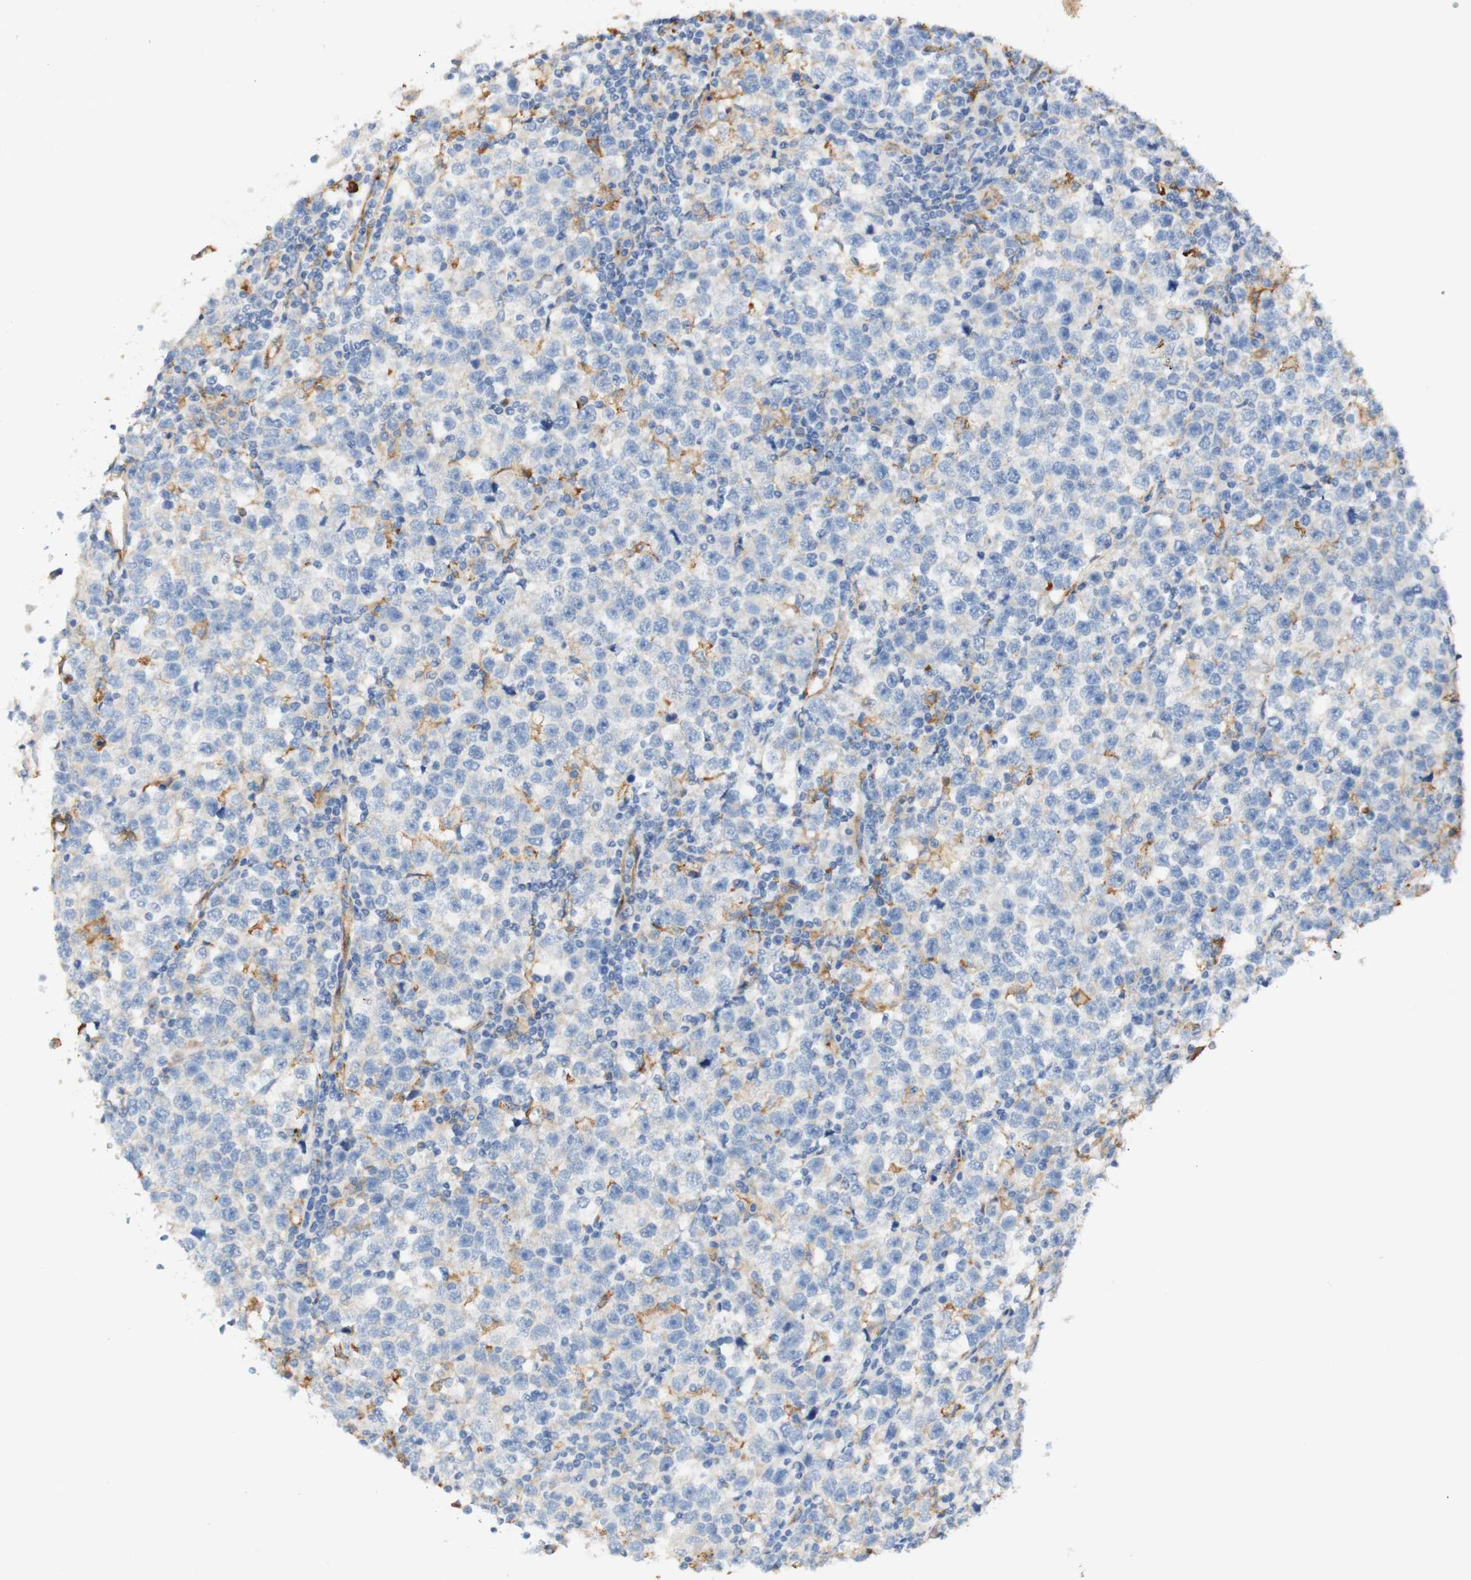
{"staining": {"intensity": "weak", "quantity": "<25%", "location": "cytoplasmic/membranous"}, "tissue": "testis cancer", "cell_type": "Tumor cells", "image_type": "cancer", "snomed": [{"axis": "morphology", "description": "Seminoma, NOS"}, {"axis": "topography", "description": "Testis"}], "caption": "IHC photomicrograph of neoplastic tissue: testis cancer (seminoma) stained with DAB (3,3'-diaminobenzidine) reveals no significant protein staining in tumor cells.", "gene": "FCGRT", "patient": {"sex": "male", "age": 43}}